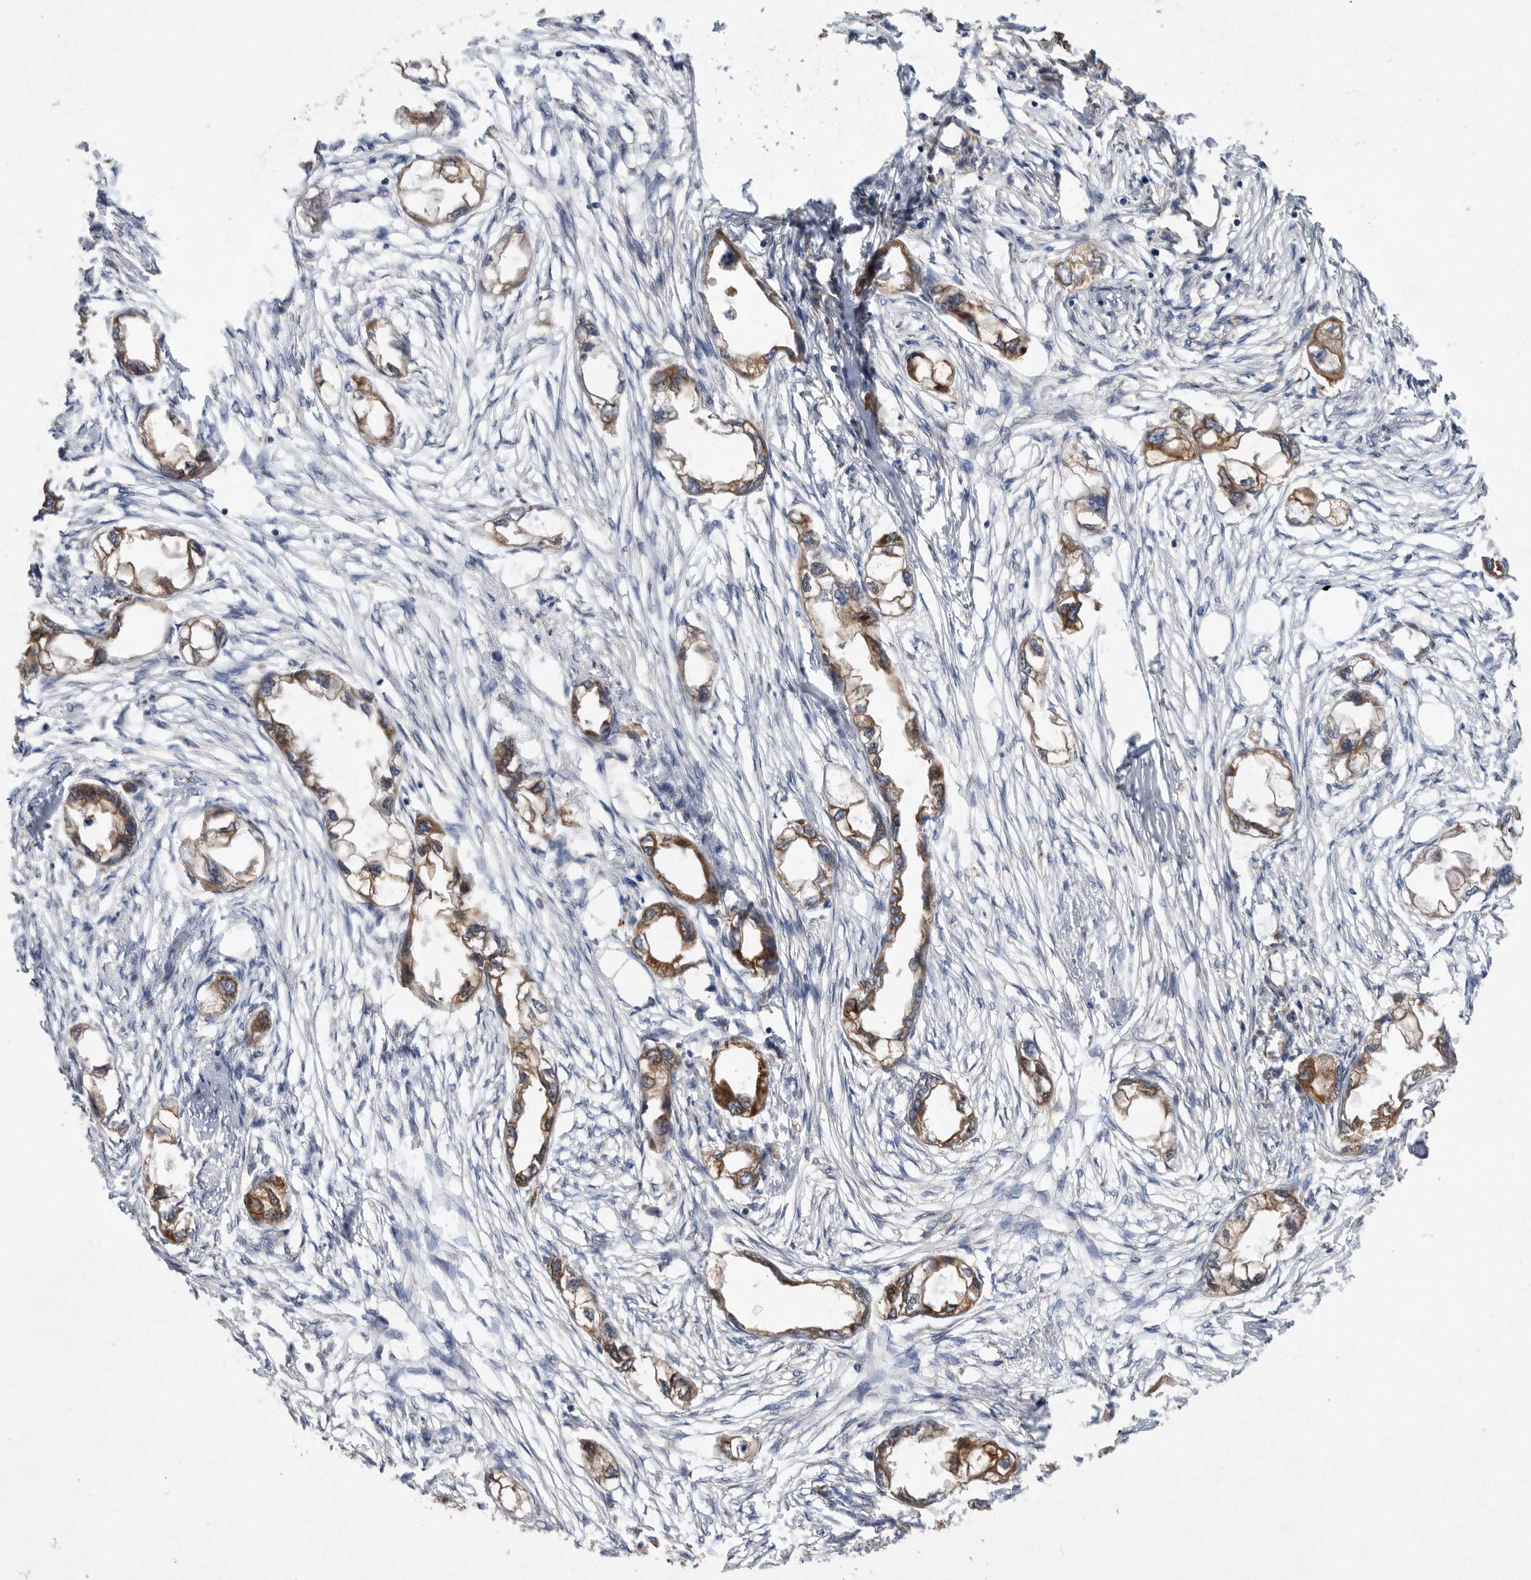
{"staining": {"intensity": "strong", "quantity": "25%-75%", "location": "cytoplasmic/membranous"}, "tissue": "endometrial cancer", "cell_type": "Tumor cells", "image_type": "cancer", "snomed": [{"axis": "morphology", "description": "Adenocarcinoma, NOS"}, {"axis": "morphology", "description": "Adenocarcinoma, metastatic, NOS"}, {"axis": "topography", "description": "Adipose tissue"}, {"axis": "topography", "description": "Endometrium"}], "caption": "Immunohistochemical staining of human endometrial metastatic adenocarcinoma shows high levels of strong cytoplasmic/membranous positivity in about 25%-75% of tumor cells.", "gene": "PON2", "patient": {"sex": "female", "age": 67}}